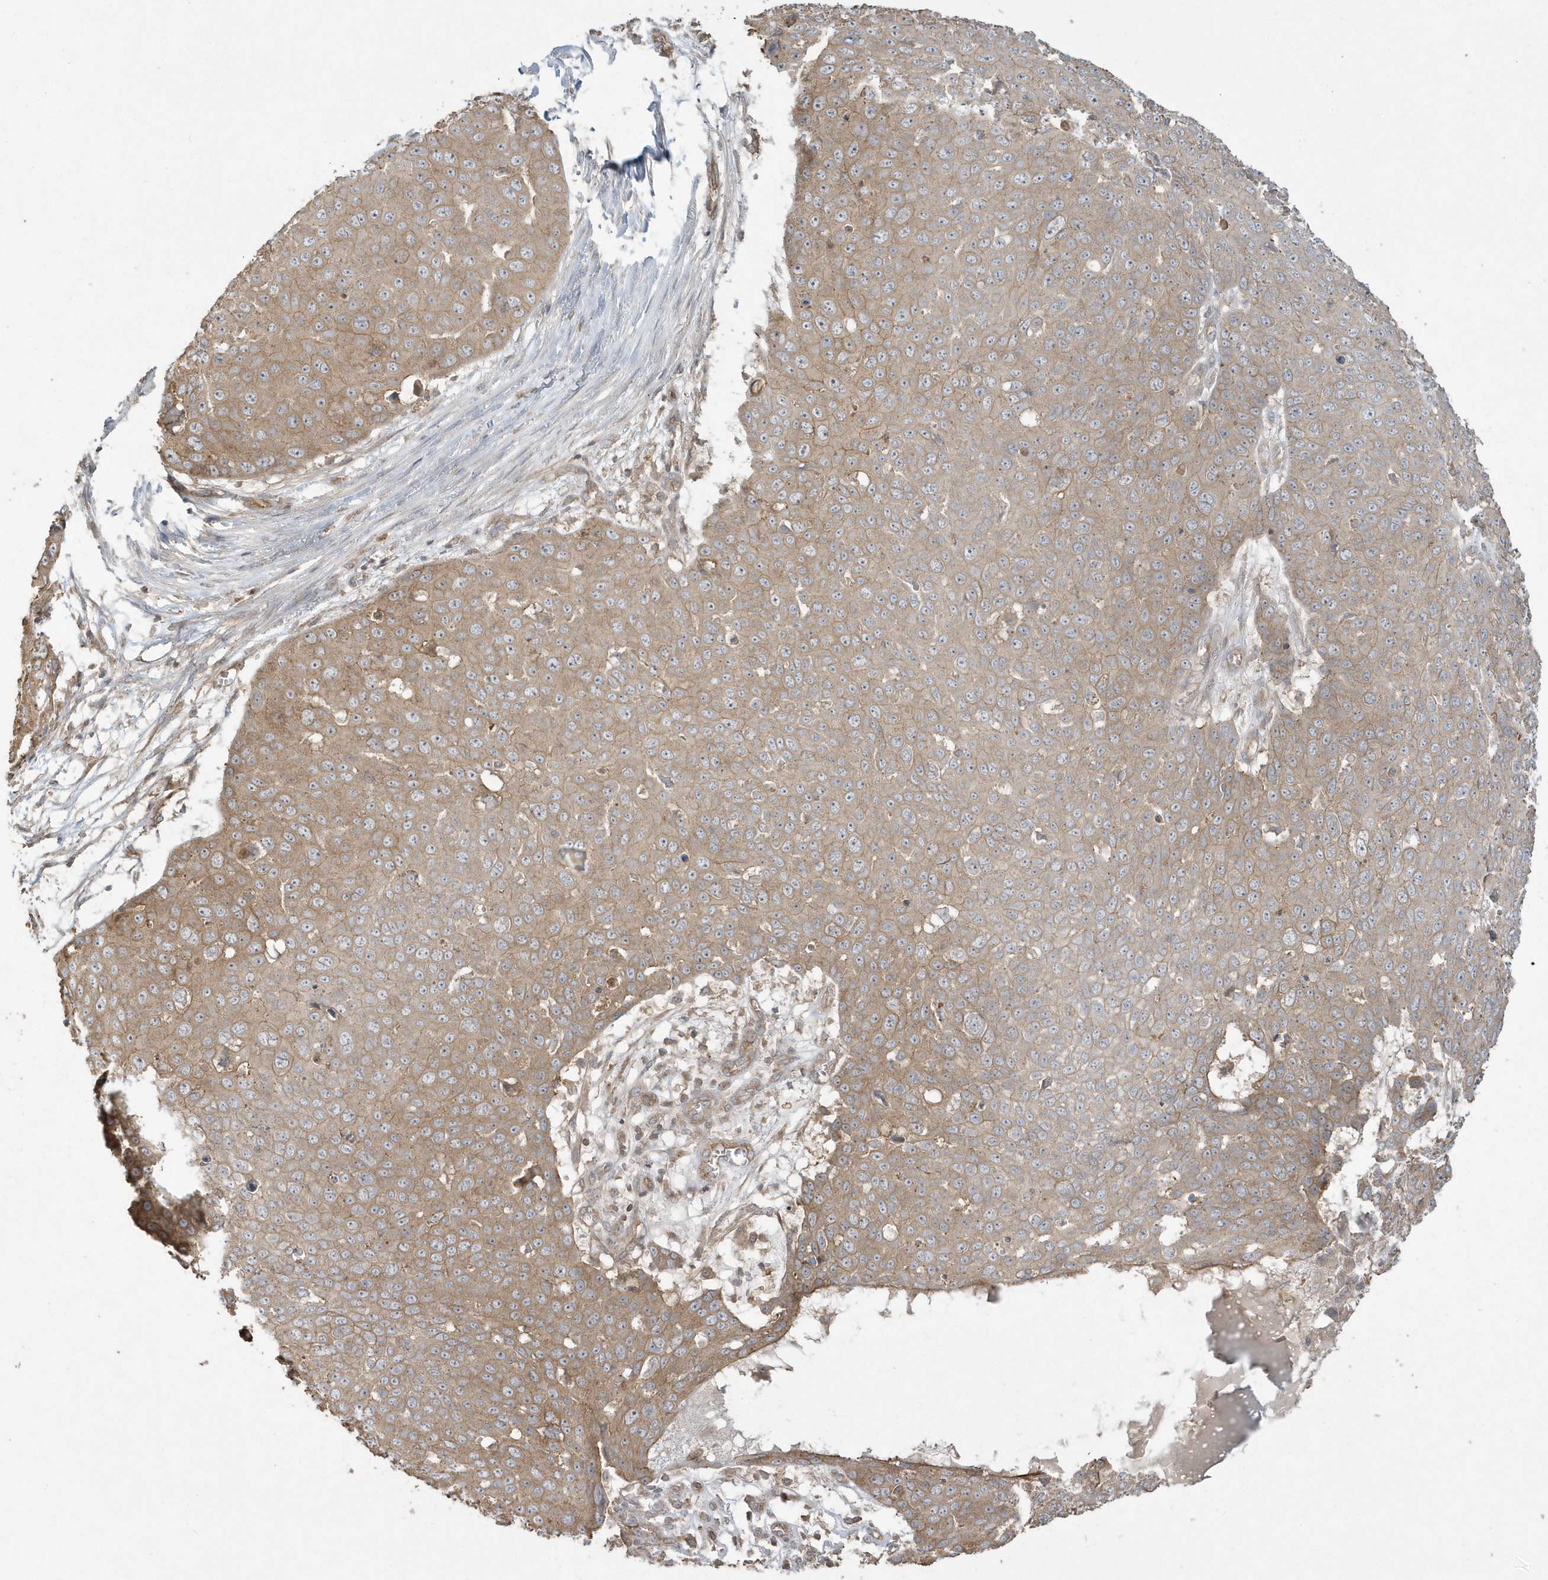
{"staining": {"intensity": "weak", "quantity": "25%-75%", "location": "cytoplasmic/membranous"}, "tissue": "skin cancer", "cell_type": "Tumor cells", "image_type": "cancer", "snomed": [{"axis": "morphology", "description": "Squamous cell carcinoma, NOS"}, {"axis": "topography", "description": "Skin"}], "caption": "Immunohistochemical staining of human skin squamous cell carcinoma shows weak cytoplasmic/membranous protein positivity in about 25%-75% of tumor cells. The protein of interest is stained brown, and the nuclei are stained in blue (DAB IHC with brightfield microscopy, high magnification).", "gene": "ARMC8", "patient": {"sex": "male", "age": 71}}